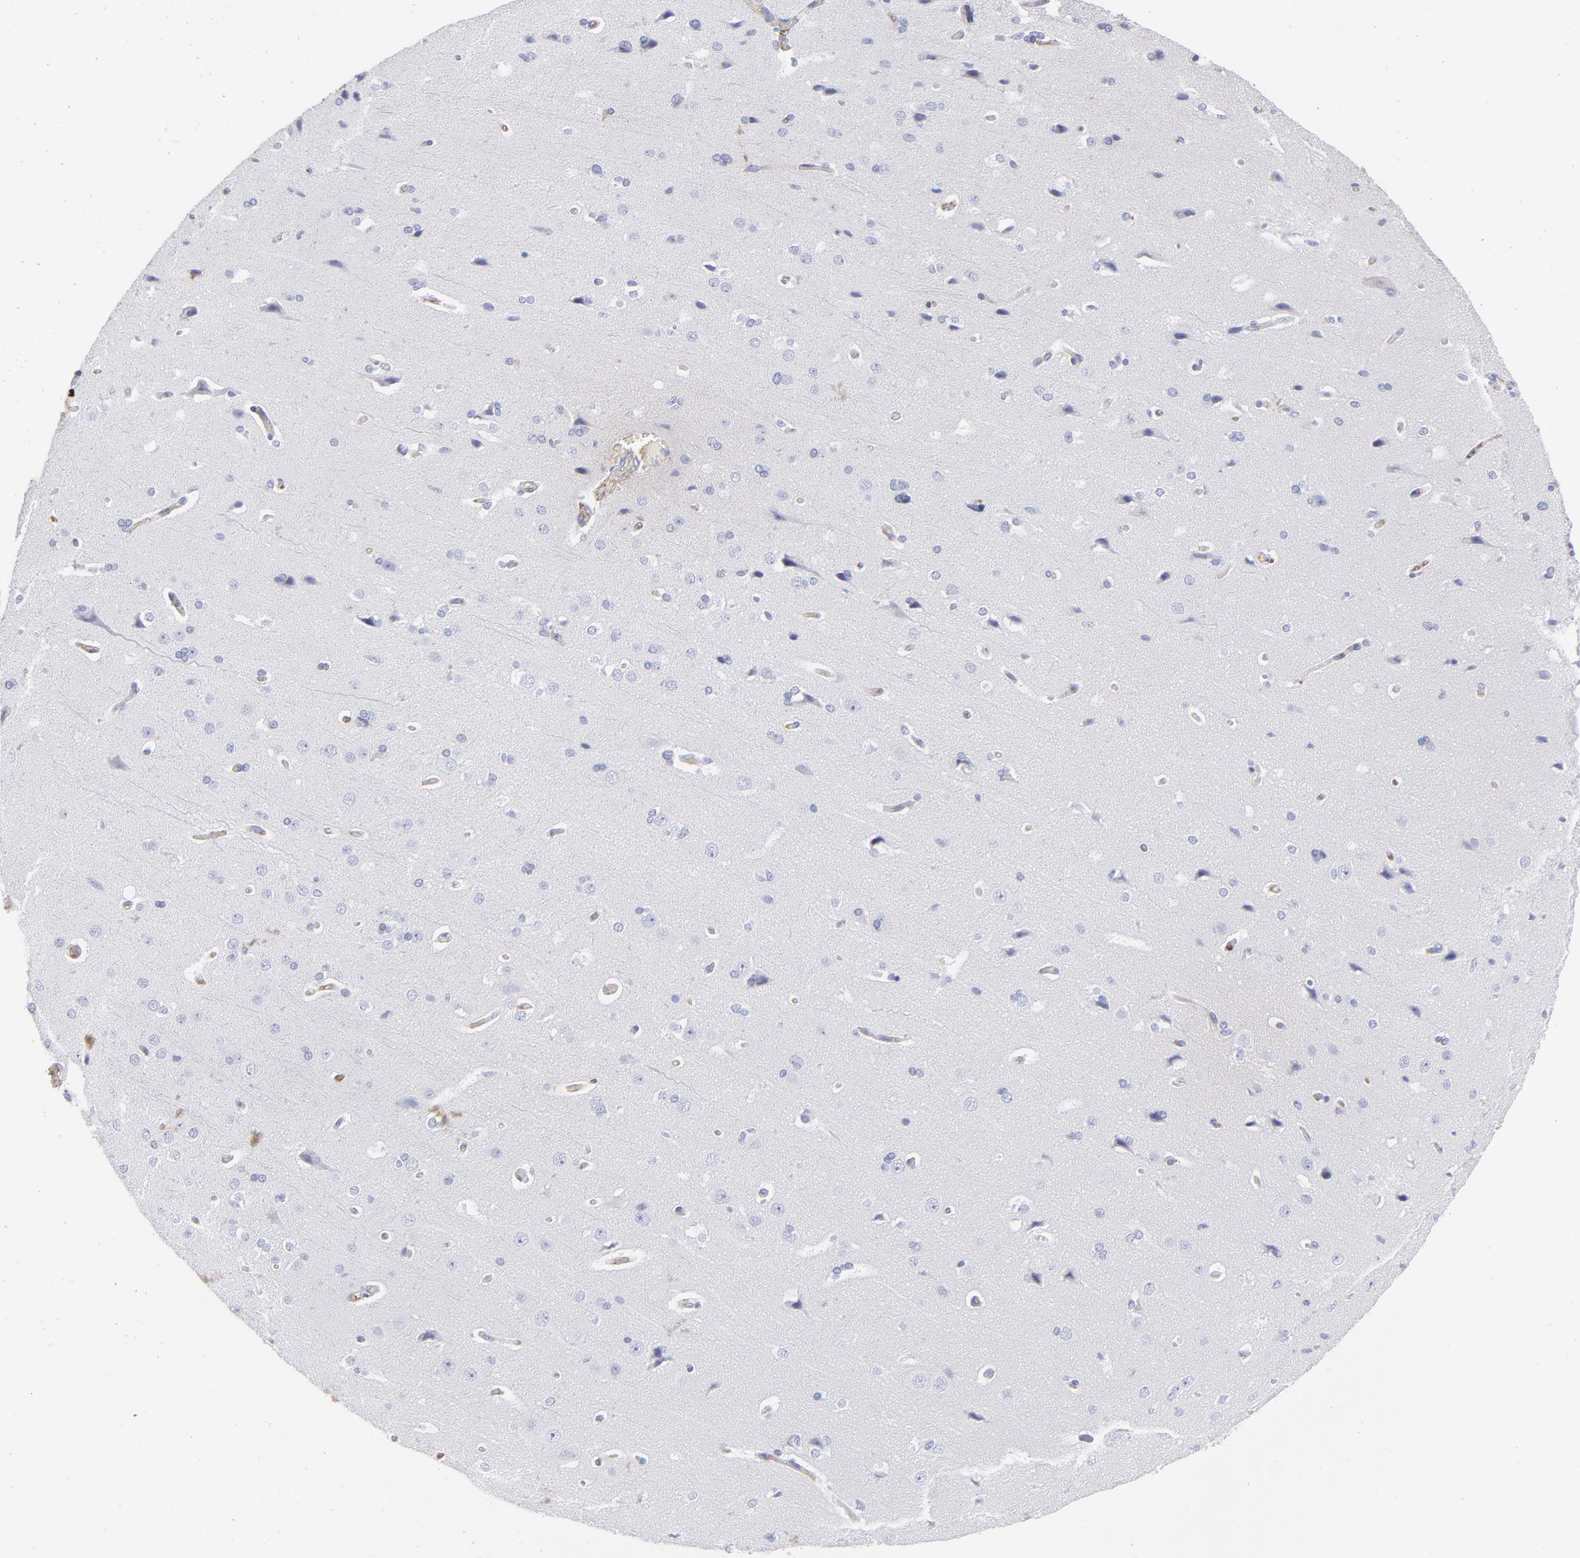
{"staining": {"intensity": "negative", "quantity": "none", "location": "none"}, "tissue": "cerebral cortex", "cell_type": "Endothelial cells", "image_type": "normal", "snomed": [{"axis": "morphology", "description": "Normal tissue, NOS"}, {"axis": "topography", "description": "Cerebral cortex"}], "caption": "This is an immunohistochemistry (IHC) photomicrograph of normal human cerebral cortex. There is no staining in endothelial cells.", "gene": "HP", "patient": {"sex": "male", "age": 62}}